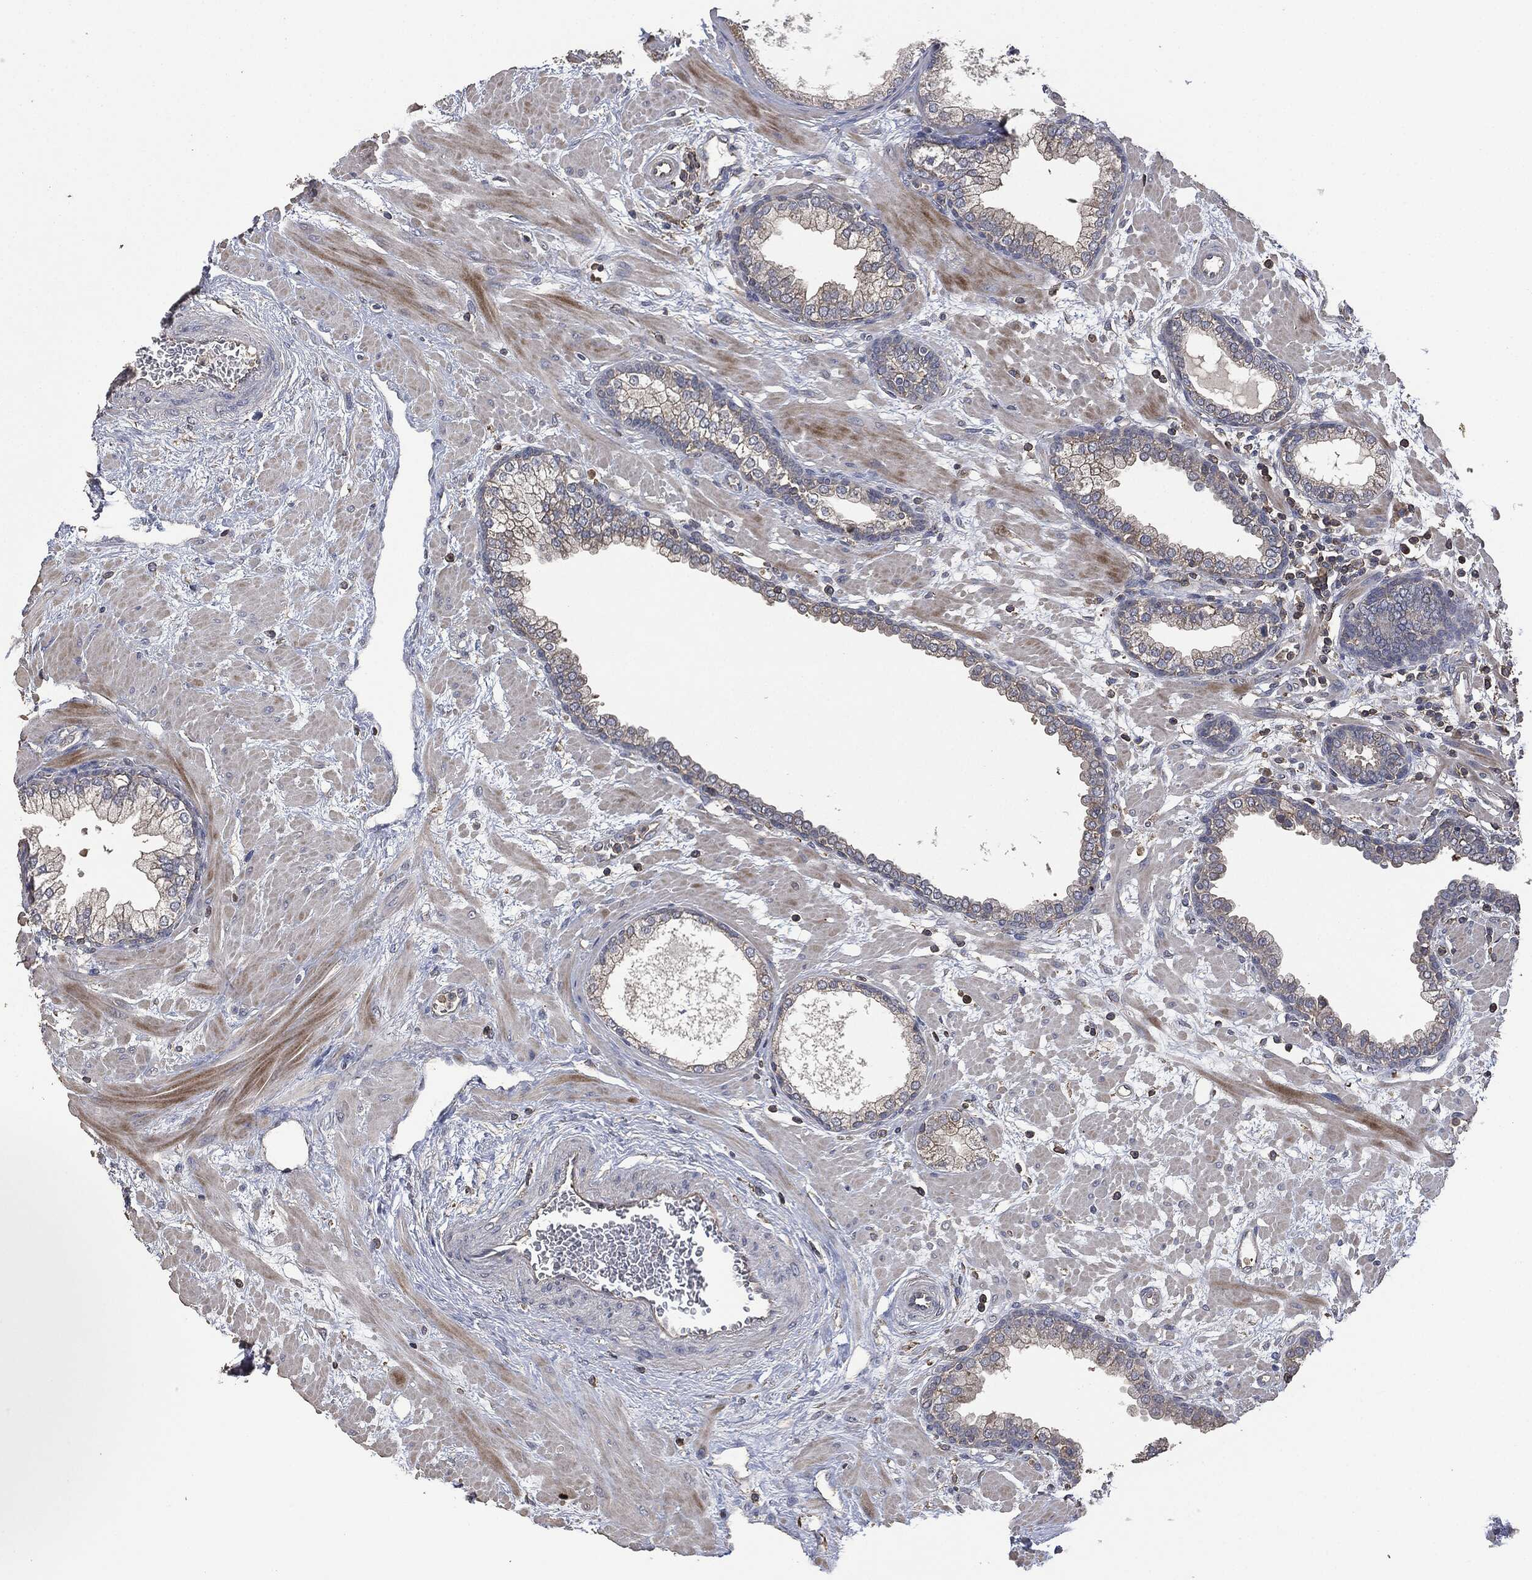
{"staining": {"intensity": "negative", "quantity": "none", "location": "none"}, "tissue": "prostate", "cell_type": "Glandular cells", "image_type": "normal", "snomed": [{"axis": "morphology", "description": "Normal tissue, NOS"}, {"axis": "topography", "description": "Prostate"}], "caption": "A high-resolution histopathology image shows immunohistochemistry staining of normal prostate, which displays no significant staining in glandular cells.", "gene": "MSLN", "patient": {"sex": "male", "age": 63}}